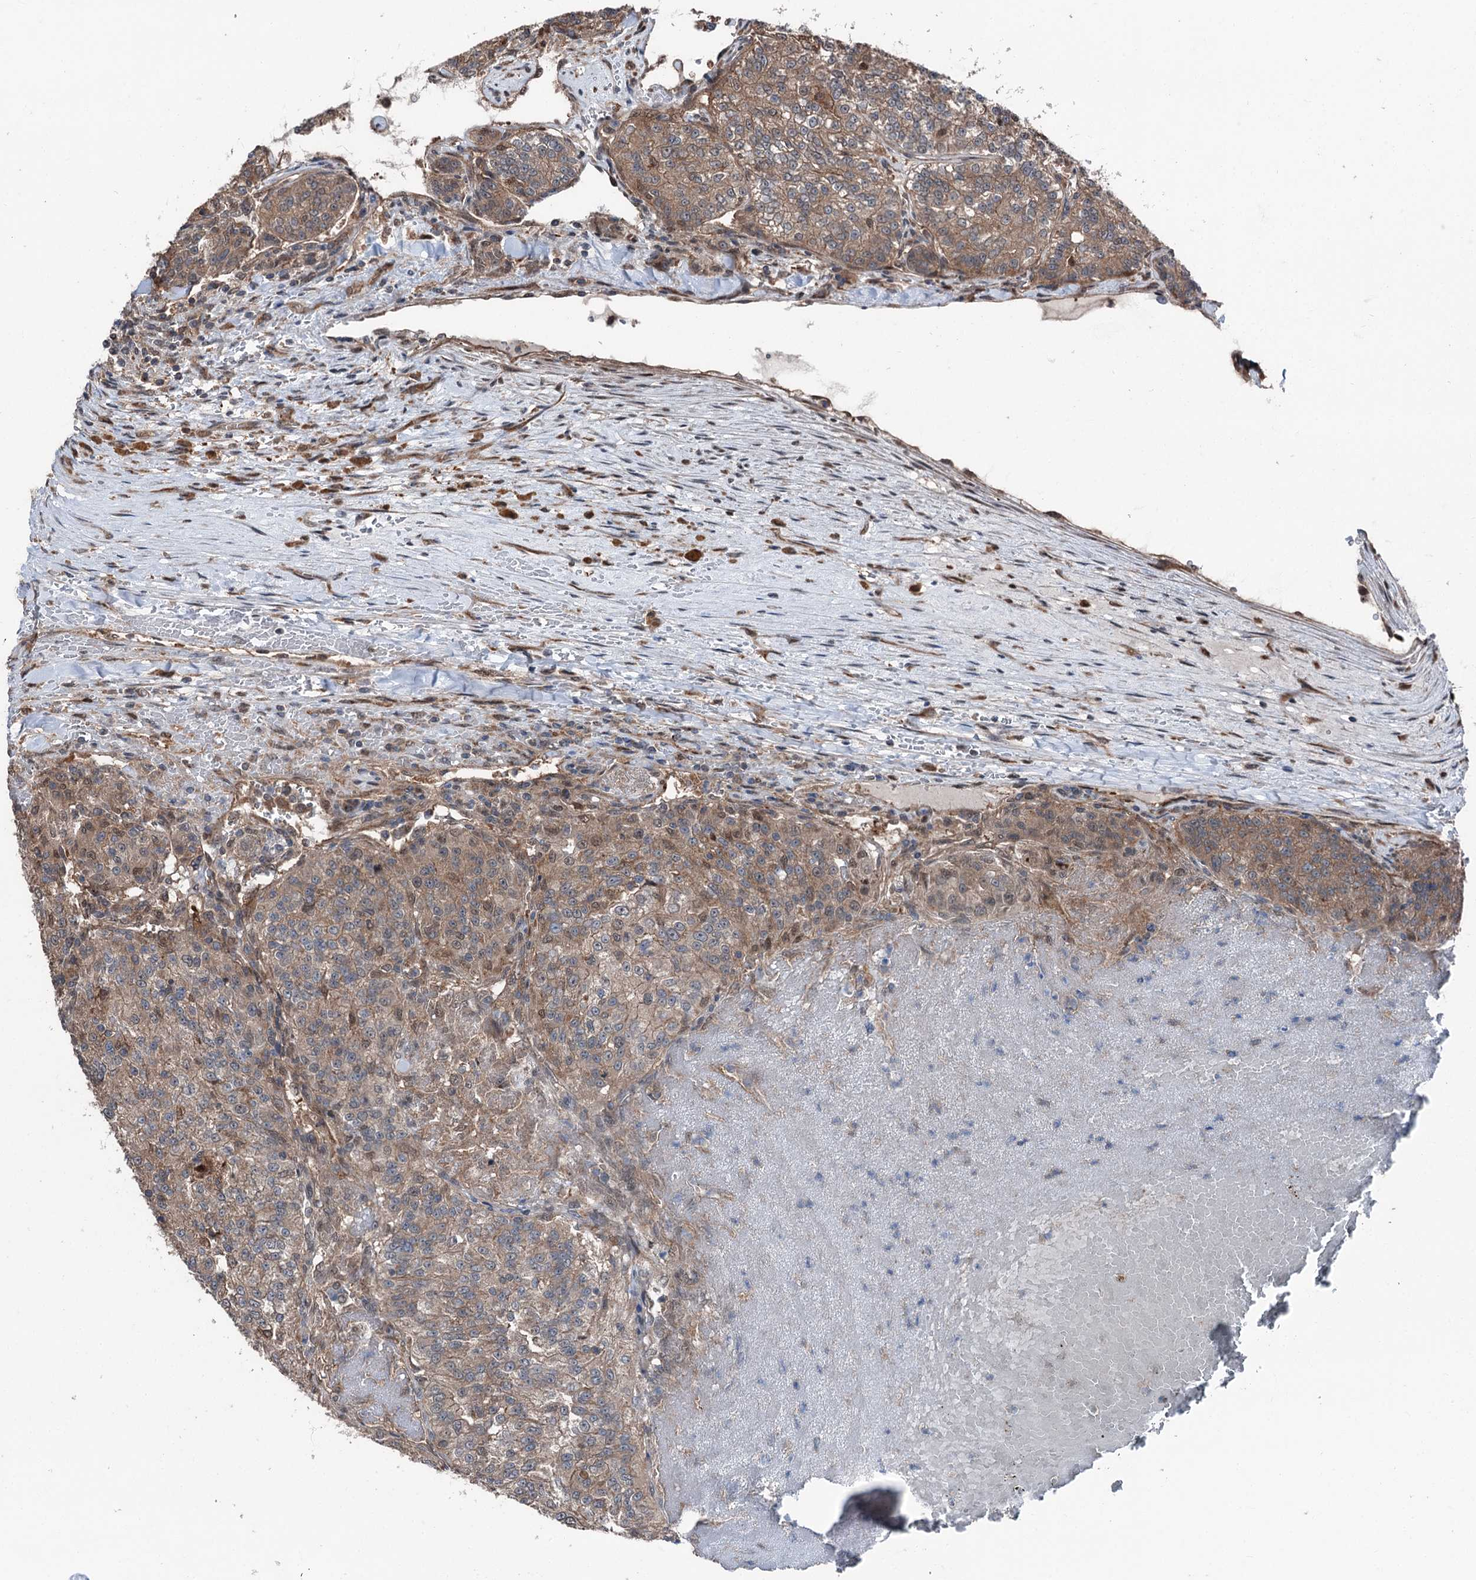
{"staining": {"intensity": "moderate", "quantity": ">75%", "location": "cytoplasmic/membranous"}, "tissue": "renal cancer", "cell_type": "Tumor cells", "image_type": "cancer", "snomed": [{"axis": "morphology", "description": "Adenocarcinoma, NOS"}, {"axis": "topography", "description": "Kidney"}], "caption": "A high-resolution micrograph shows immunohistochemistry staining of renal cancer, which shows moderate cytoplasmic/membranous expression in approximately >75% of tumor cells. The protein of interest is stained brown, and the nuclei are stained in blue (DAB (3,3'-diaminobenzidine) IHC with brightfield microscopy, high magnification).", "gene": "PSMD13", "patient": {"sex": "female", "age": 63}}